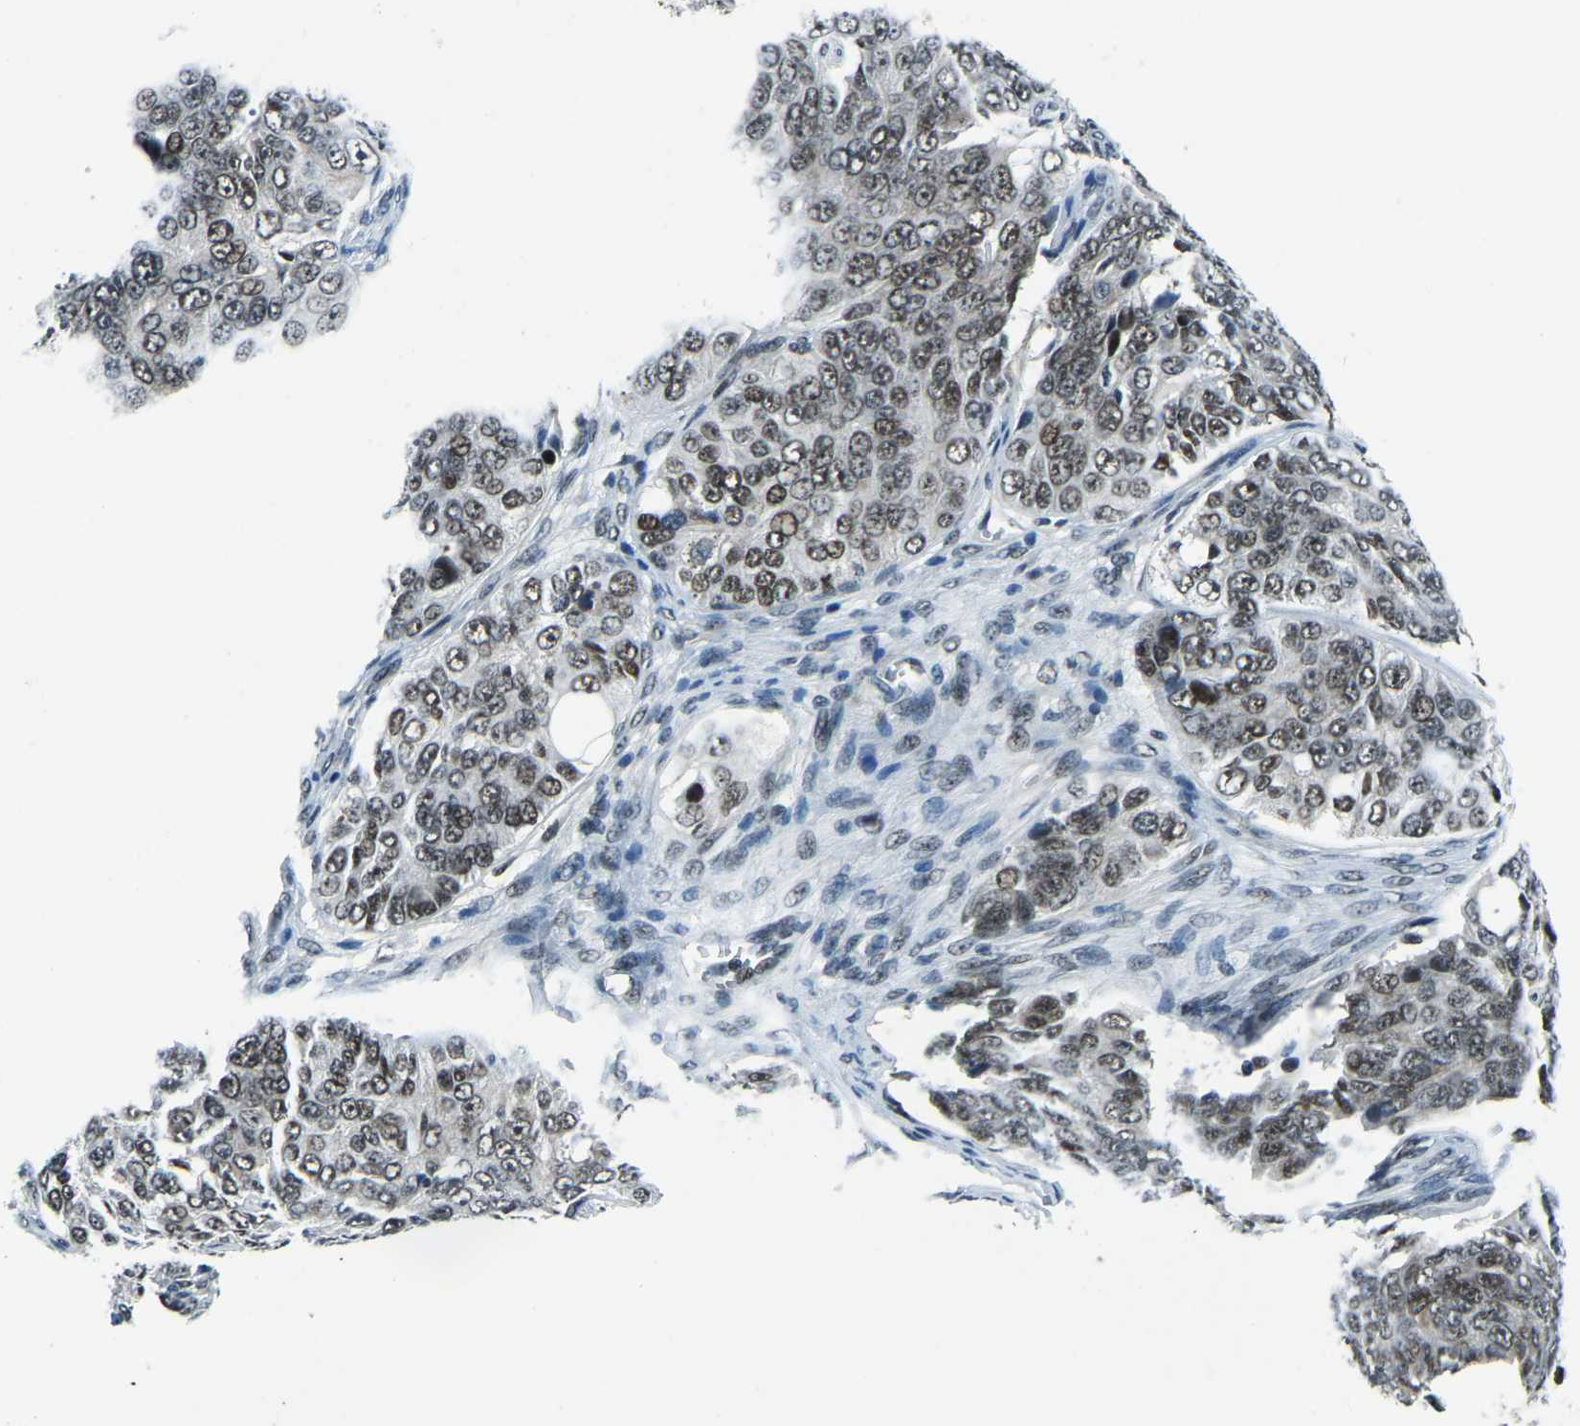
{"staining": {"intensity": "weak", "quantity": ">75%", "location": "nuclear"}, "tissue": "ovarian cancer", "cell_type": "Tumor cells", "image_type": "cancer", "snomed": [{"axis": "morphology", "description": "Carcinoma, endometroid"}, {"axis": "topography", "description": "Ovary"}], "caption": "Protein expression analysis of human ovarian endometroid carcinoma reveals weak nuclear positivity in about >75% of tumor cells. (DAB (3,3'-diaminobenzidine) IHC with brightfield microscopy, high magnification).", "gene": "PRCC", "patient": {"sex": "female", "age": 51}}